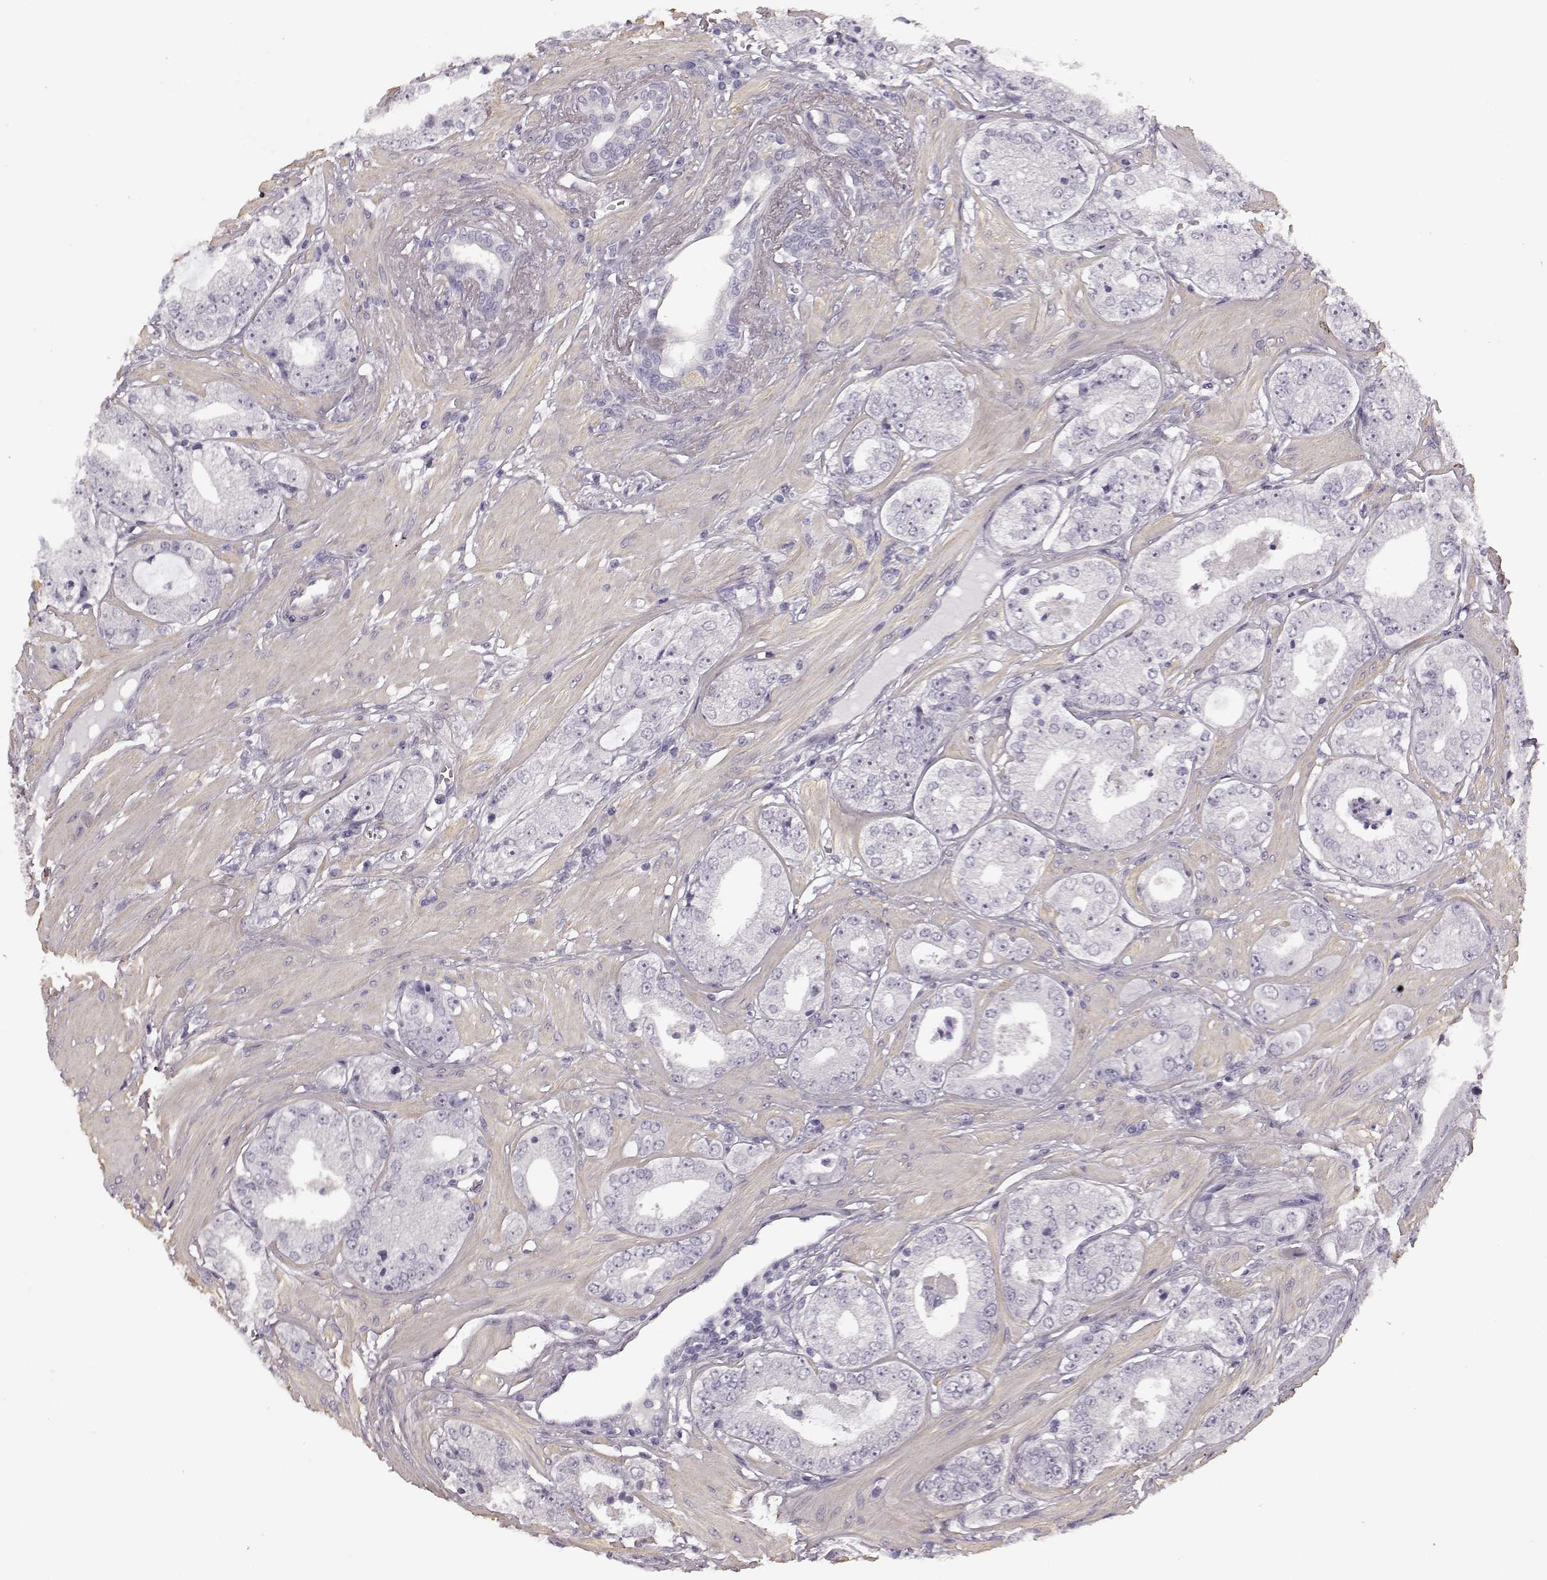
{"staining": {"intensity": "negative", "quantity": "none", "location": "none"}, "tissue": "prostate cancer", "cell_type": "Tumor cells", "image_type": "cancer", "snomed": [{"axis": "morphology", "description": "Adenocarcinoma, Low grade"}, {"axis": "topography", "description": "Prostate"}], "caption": "This is an IHC micrograph of human prostate cancer (adenocarcinoma (low-grade)). There is no expression in tumor cells.", "gene": "SLCO3A1", "patient": {"sex": "male", "age": 60}}